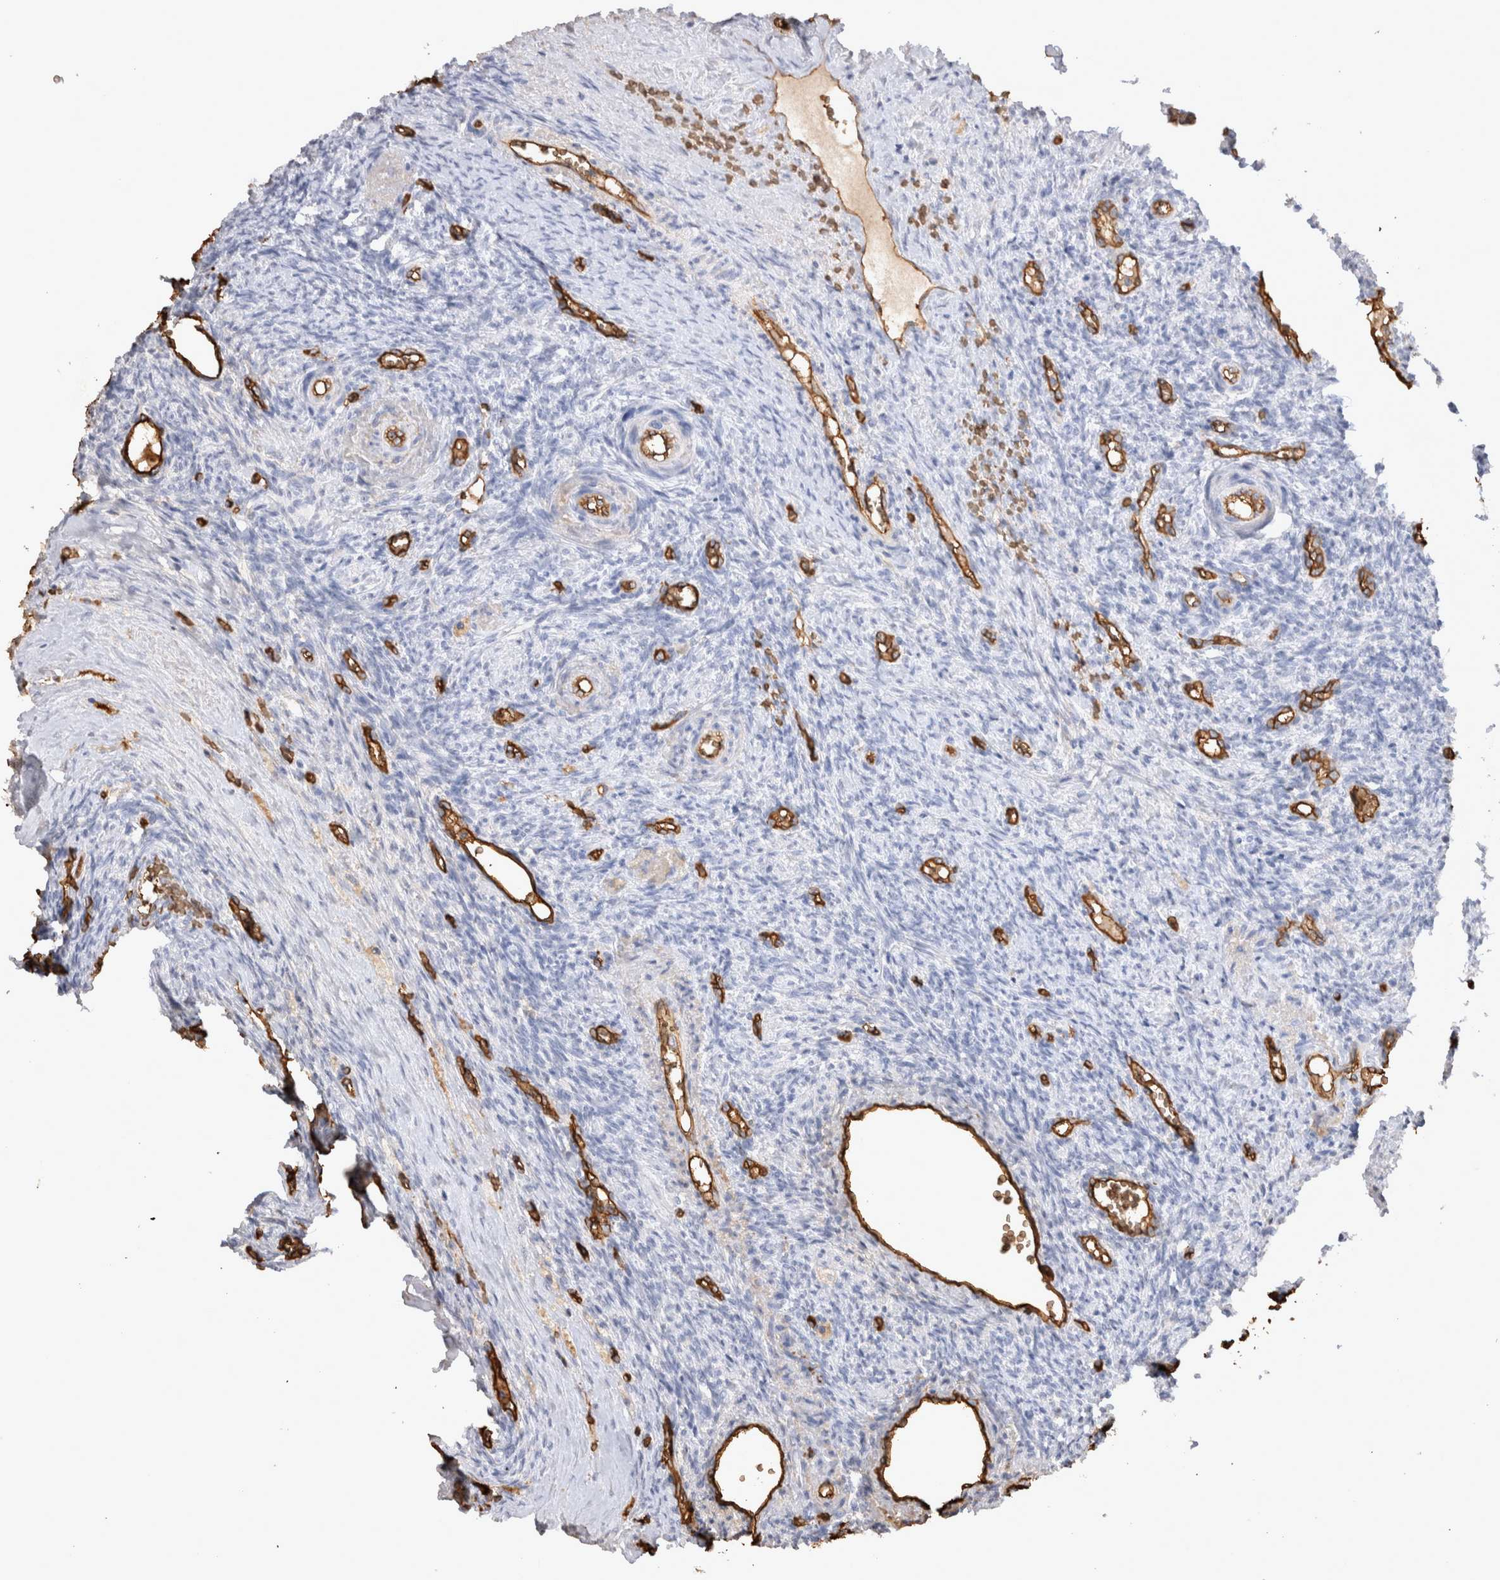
{"staining": {"intensity": "negative", "quantity": "none", "location": "none"}, "tissue": "ovary", "cell_type": "Ovarian stroma cells", "image_type": "normal", "snomed": [{"axis": "morphology", "description": "Normal tissue, NOS"}, {"axis": "topography", "description": "Ovary"}], "caption": "Ovary stained for a protein using immunohistochemistry shows no expression ovarian stroma cells.", "gene": "IL17RC", "patient": {"sex": "female", "age": 41}}